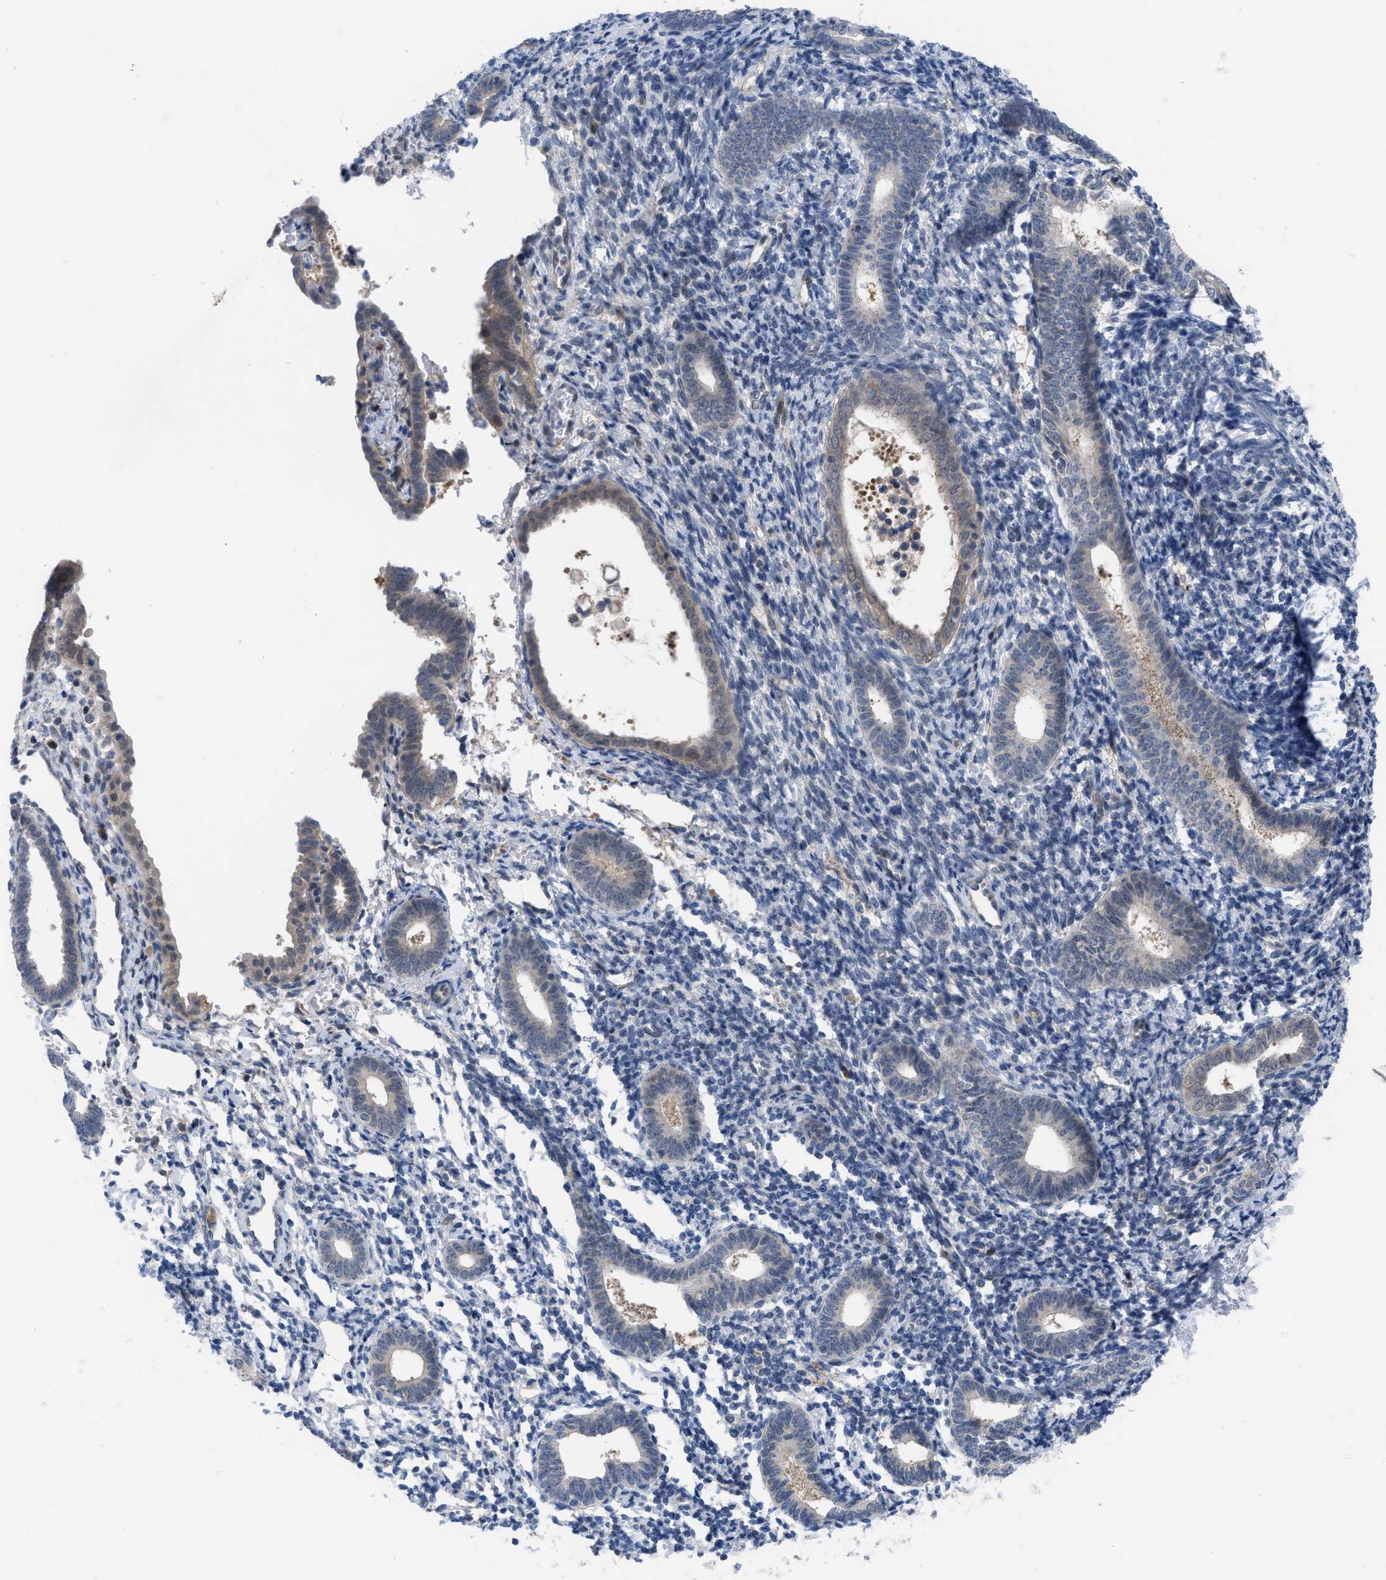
{"staining": {"intensity": "negative", "quantity": "none", "location": "none"}, "tissue": "endometrium", "cell_type": "Cells in endometrial stroma", "image_type": "normal", "snomed": [{"axis": "morphology", "description": "Normal tissue, NOS"}, {"axis": "morphology", "description": "Adenocarcinoma, NOS"}, {"axis": "topography", "description": "Endometrium"}], "caption": "Immunohistochemical staining of benign endometrium shows no significant staining in cells in endometrial stroma. (DAB immunohistochemistry (IHC) with hematoxylin counter stain).", "gene": "IL17RE", "patient": {"sex": "female", "age": 57}}